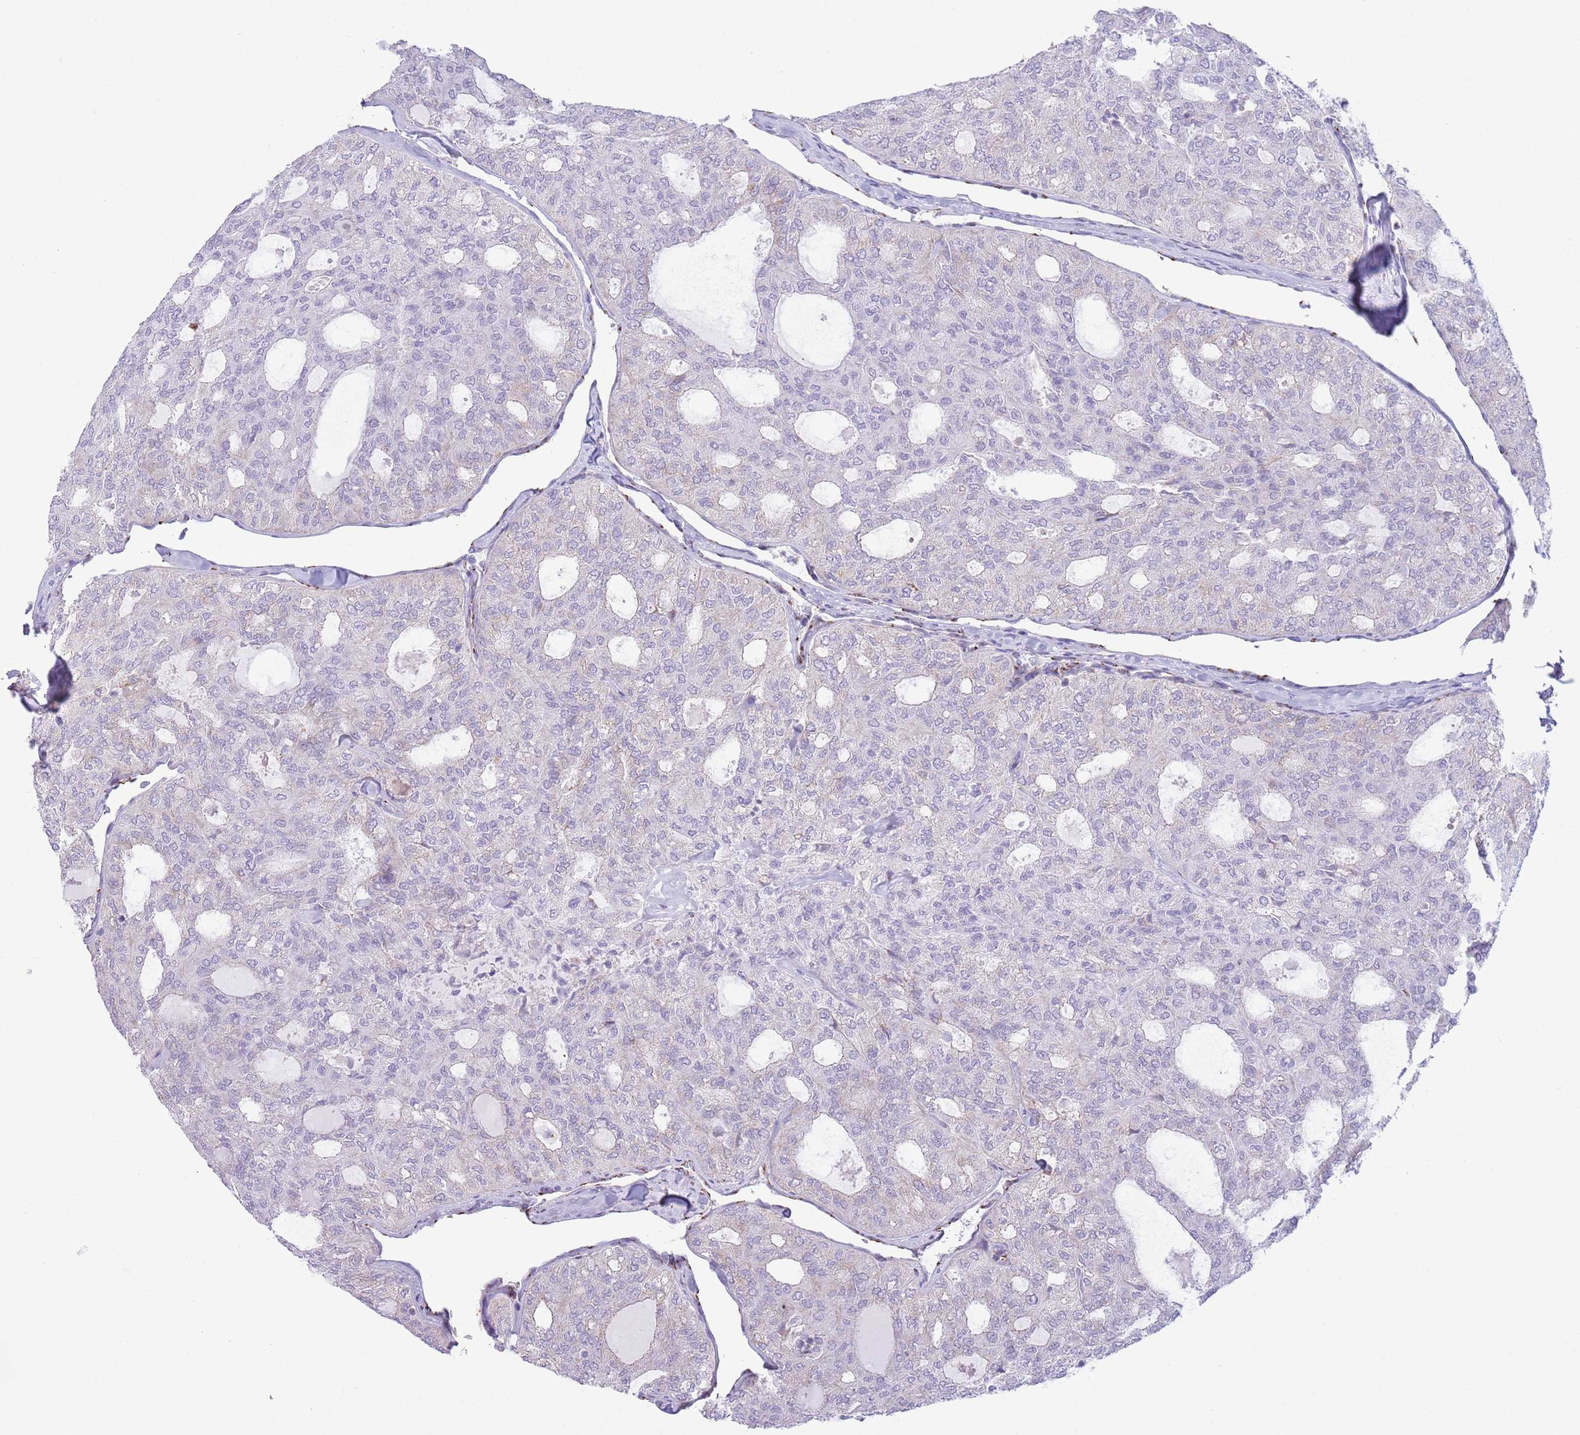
{"staining": {"intensity": "negative", "quantity": "none", "location": "none"}, "tissue": "thyroid cancer", "cell_type": "Tumor cells", "image_type": "cancer", "snomed": [{"axis": "morphology", "description": "Follicular adenoma carcinoma, NOS"}, {"axis": "topography", "description": "Thyroid gland"}], "caption": "Human follicular adenoma carcinoma (thyroid) stained for a protein using IHC displays no staining in tumor cells.", "gene": "C20orf96", "patient": {"sex": "male", "age": 75}}